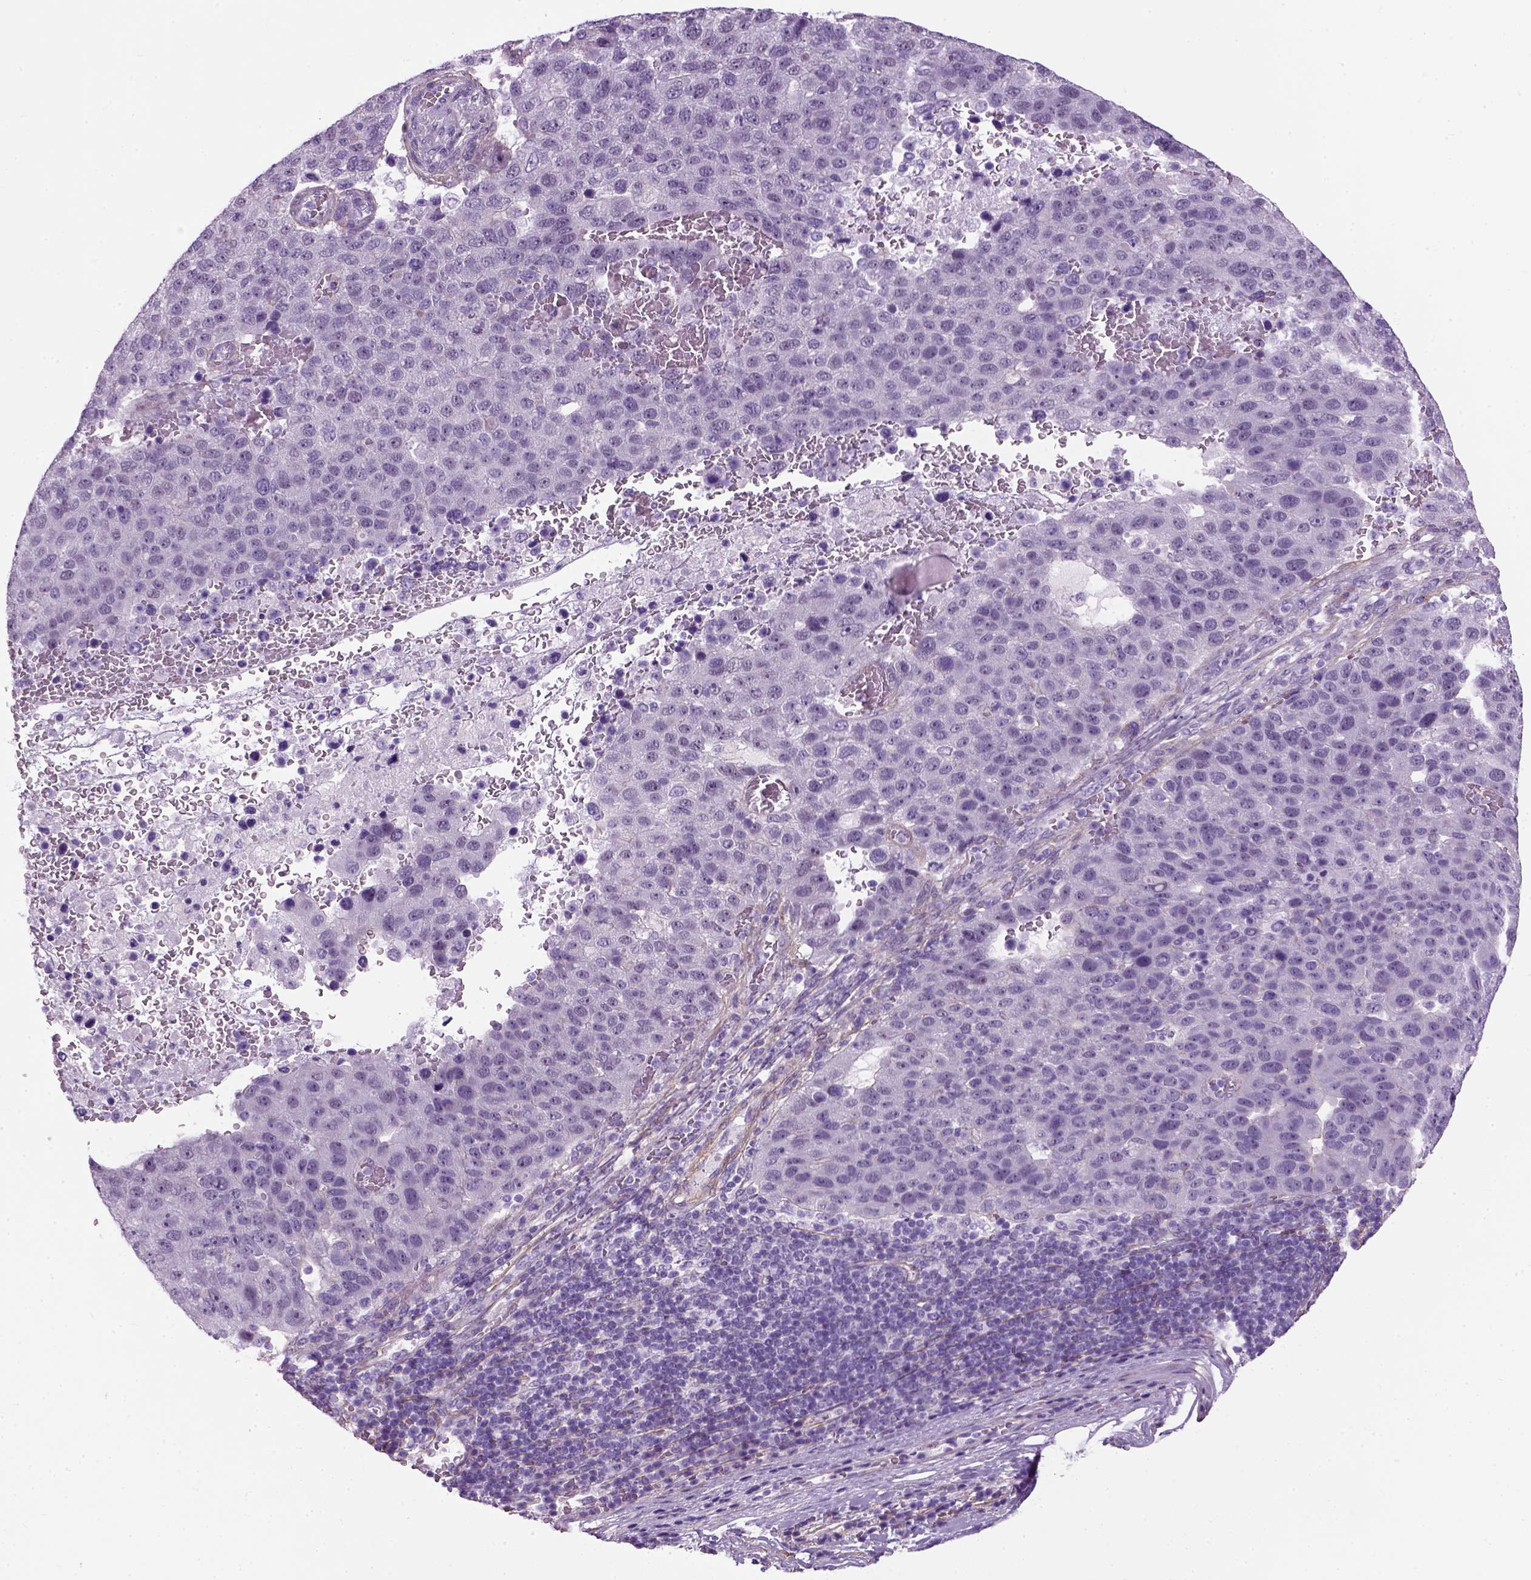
{"staining": {"intensity": "negative", "quantity": "none", "location": "none"}, "tissue": "pancreatic cancer", "cell_type": "Tumor cells", "image_type": "cancer", "snomed": [{"axis": "morphology", "description": "Adenocarcinoma, NOS"}, {"axis": "topography", "description": "Pancreas"}], "caption": "Photomicrograph shows no significant protein staining in tumor cells of pancreatic cancer.", "gene": "FAM161A", "patient": {"sex": "female", "age": 61}}